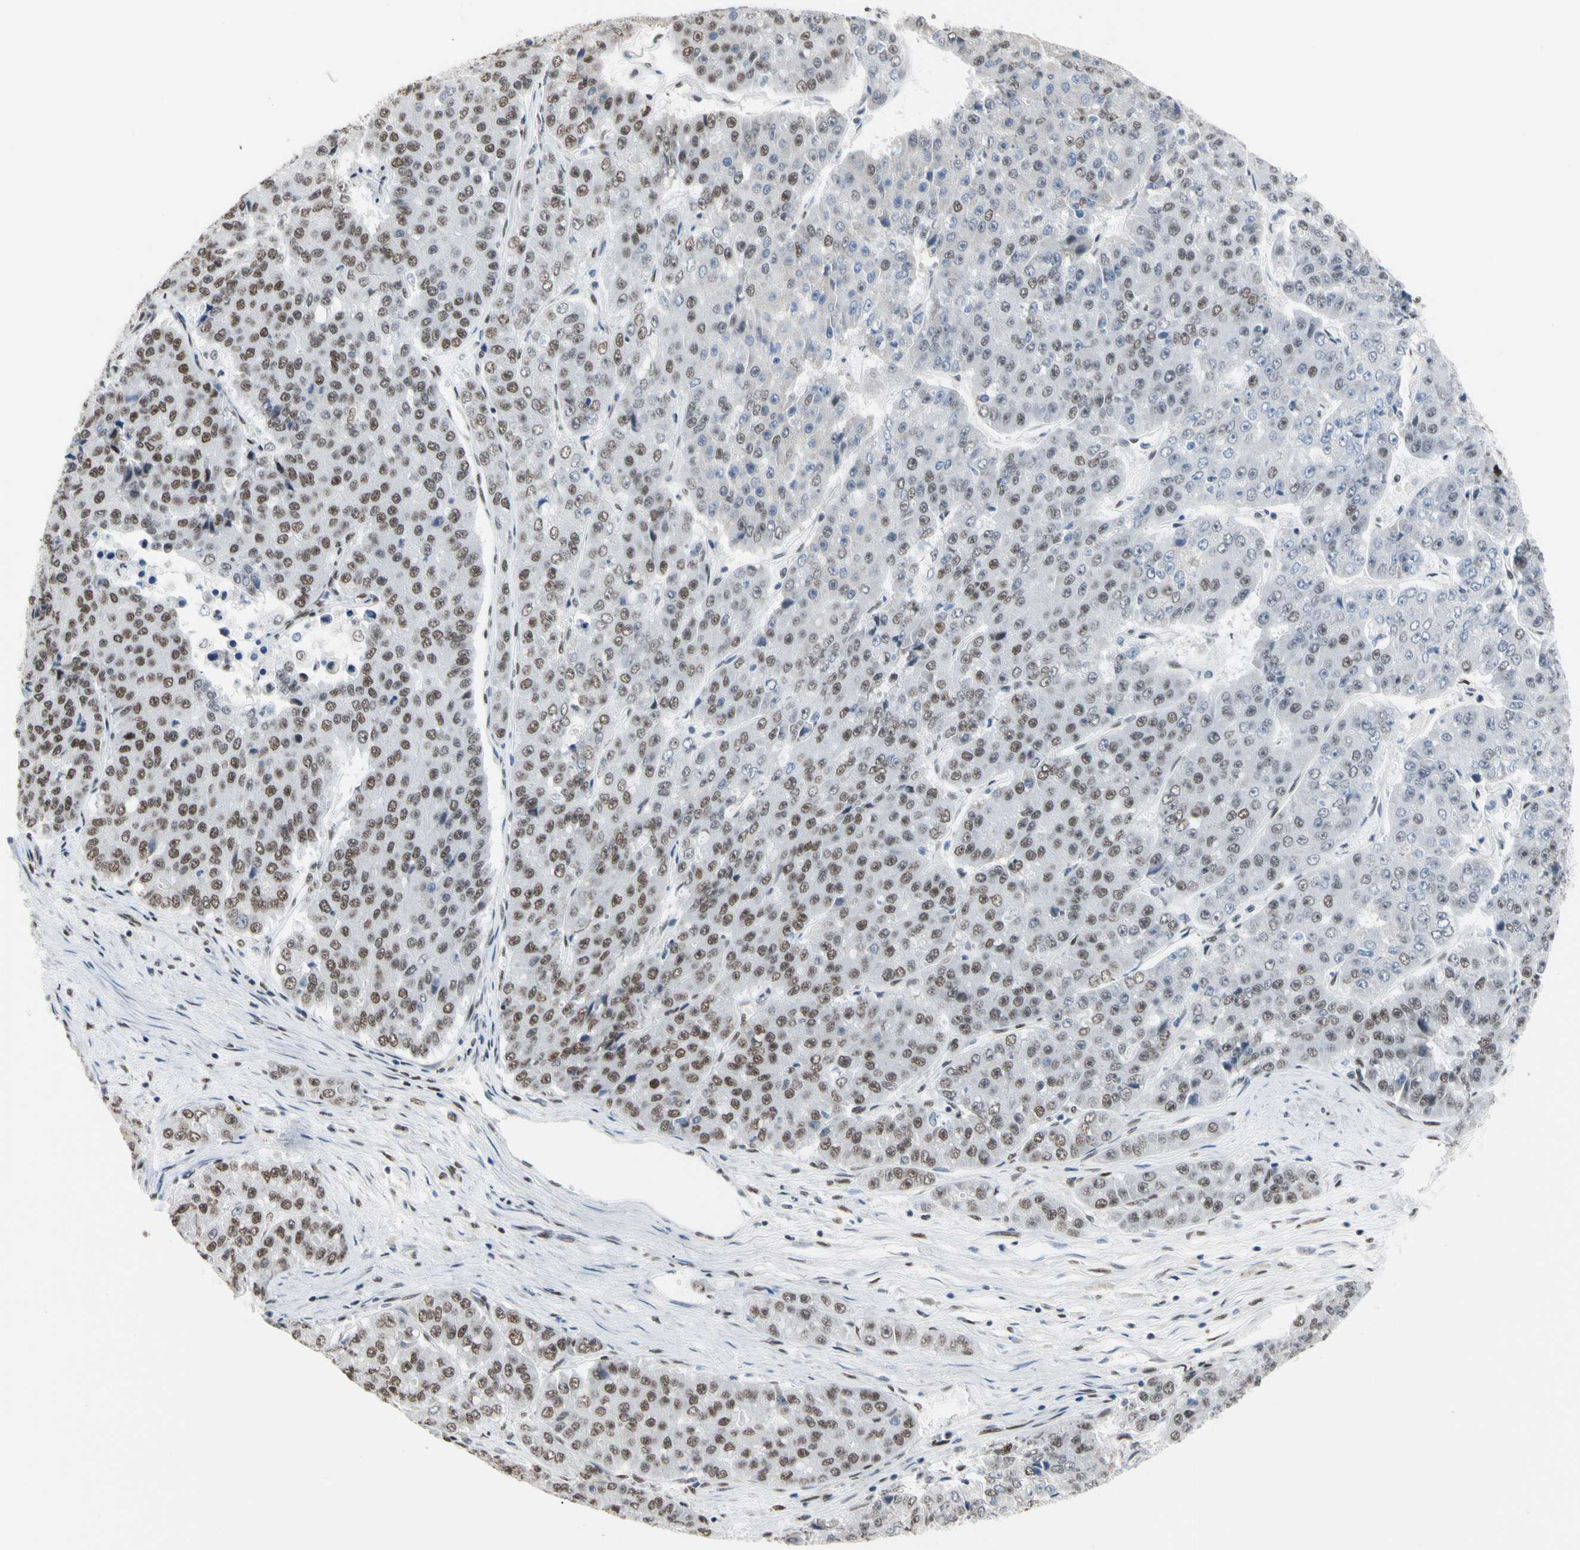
{"staining": {"intensity": "moderate", "quantity": ">75%", "location": "nuclear"}, "tissue": "pancreatic cancer", "cell_type": "Tumor cells", "image_type": "cancer", "snomed": [{"axis": "morphology", "description": "Adenocarcinoma, NOS"}, {"axis": "topography", "description": "Pancreas"}], "caption": "Immunohistochemical staining of adenocarcinoma (pancreatic) demonstrates moderate nuclear protein expression in approximately >75% of tumor cells.", "gene": "FAM98B", "patient": {"sex": "male", "age": 50}}